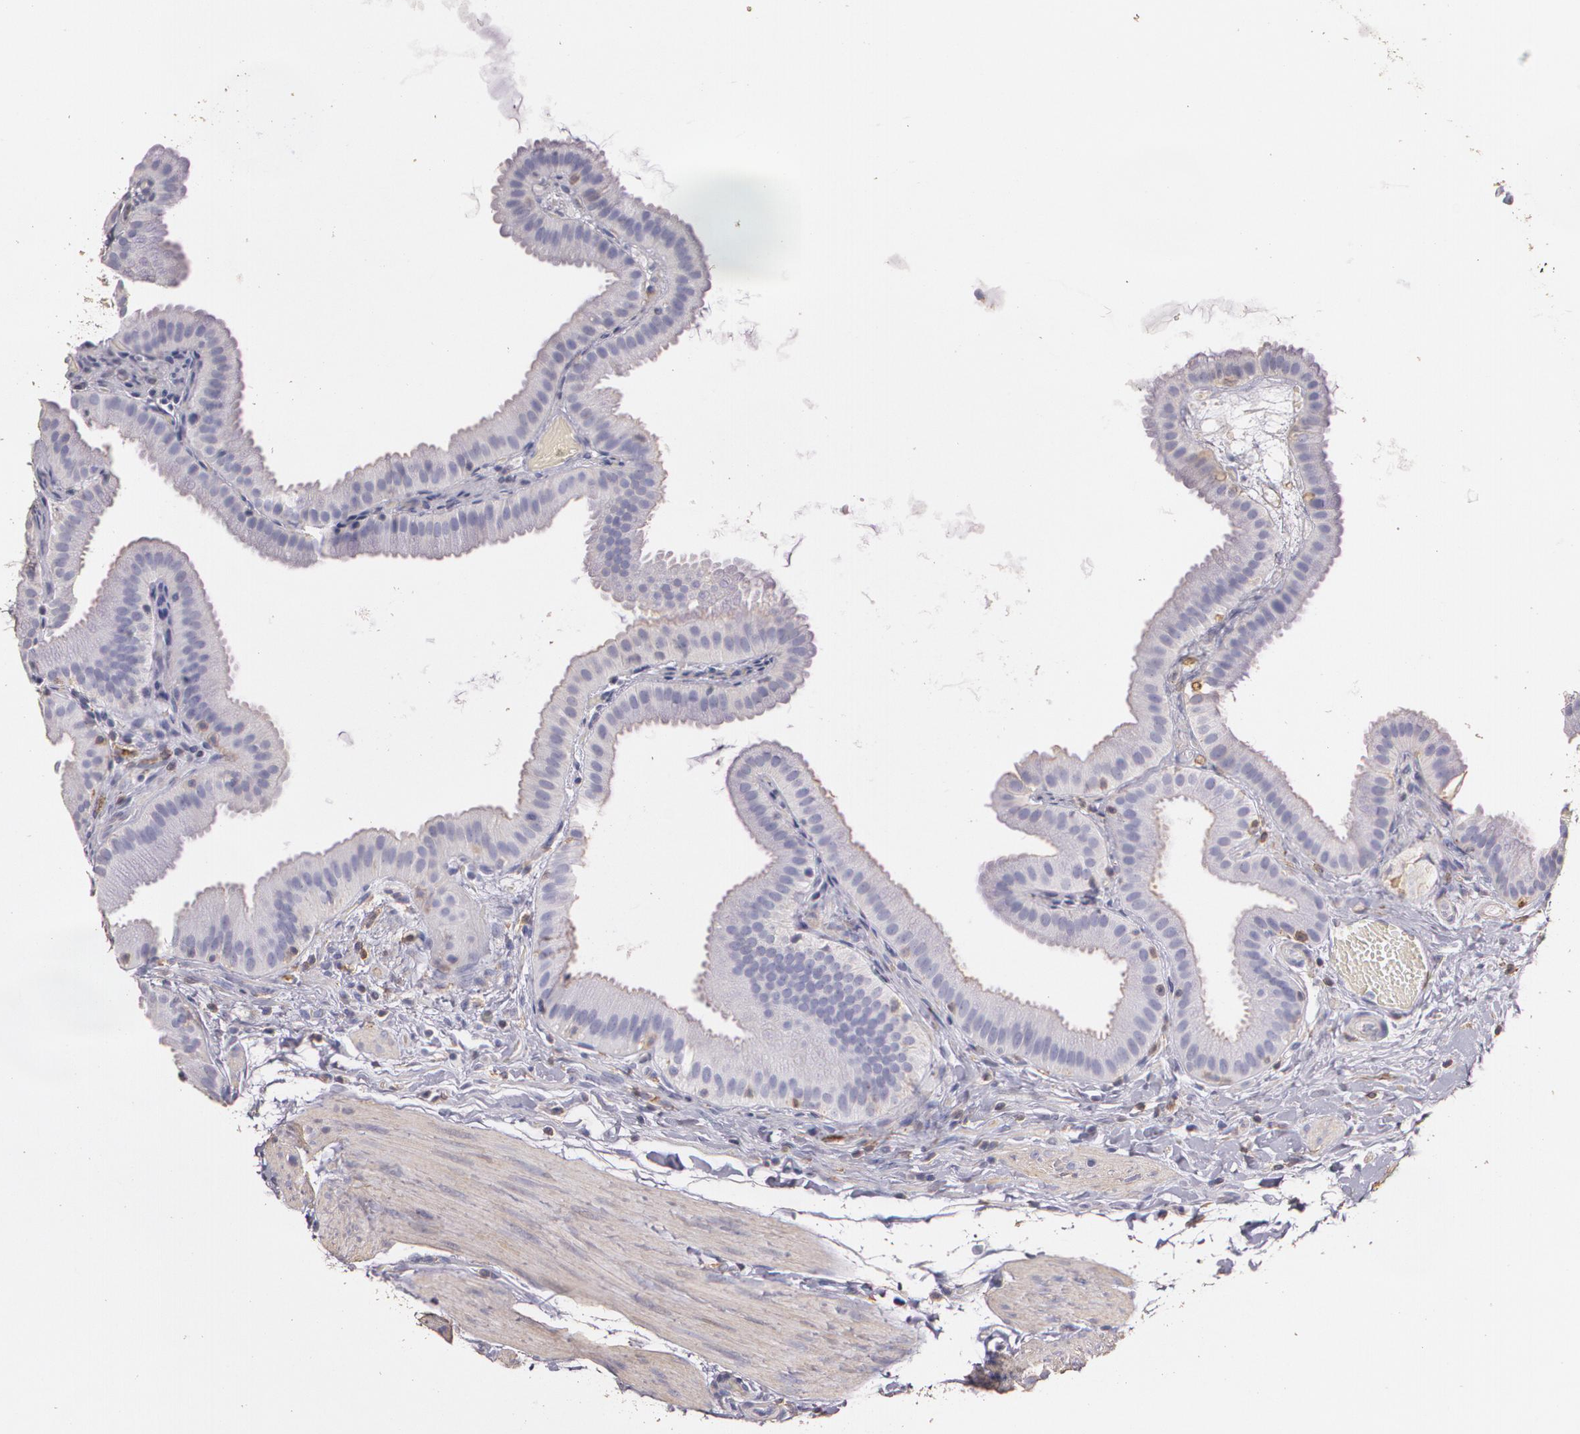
{"staining": {"intensity": "negative", "quantity": "none", "location": "none"}, "tissue": "gallbladder", "cell_type": "Glandular cells", "image_type": "normal", "snomed": [{"axis": "morphology", "description": "Normal tissue, NOS"}, {"axis": "topography", "description": "Gallbladder"}], "caption": "Human gallbladder stained for a protein using IHC displays no positivity in glandular cells.", "gene": "TGFBR1", "patient": {"sex": "female", "age": 63}}